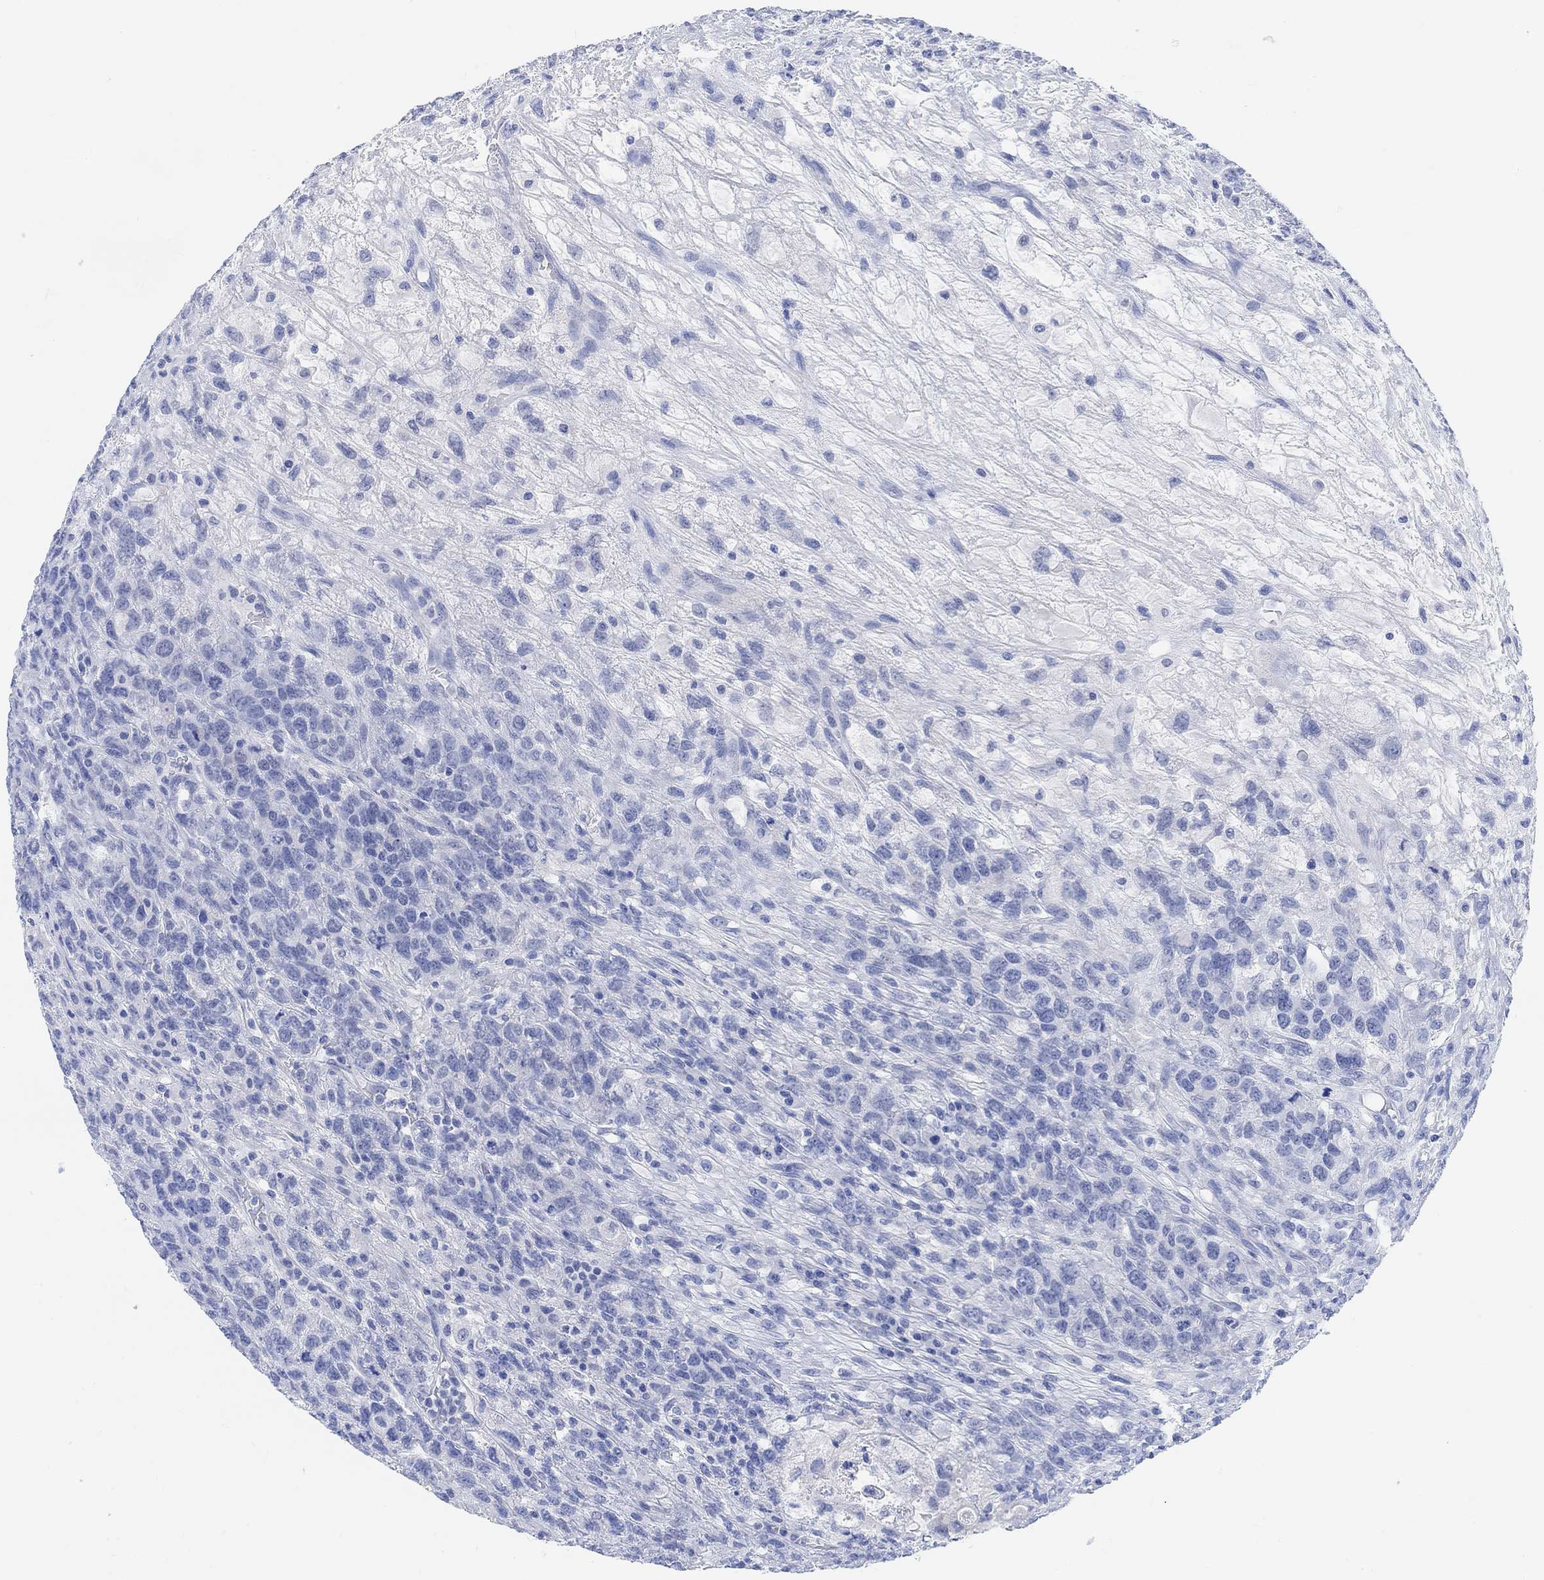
{"staining": {"intensity": "negative", "quantity": "none", "location": "none"}, "tissue": "testis cancer", "cell_type": "Tumor cells", "image_type": "cancer", "snomed": [{"axis": "morphology", "description": "Seminoma, NOS"}, {"axis": "topography", "description": "Testis"}], "caption": "Tumor cells are negative for brown protein staining in testis seminoma.", "gene": "ENO4", "patient": {"sex": "male", "age": 52}}